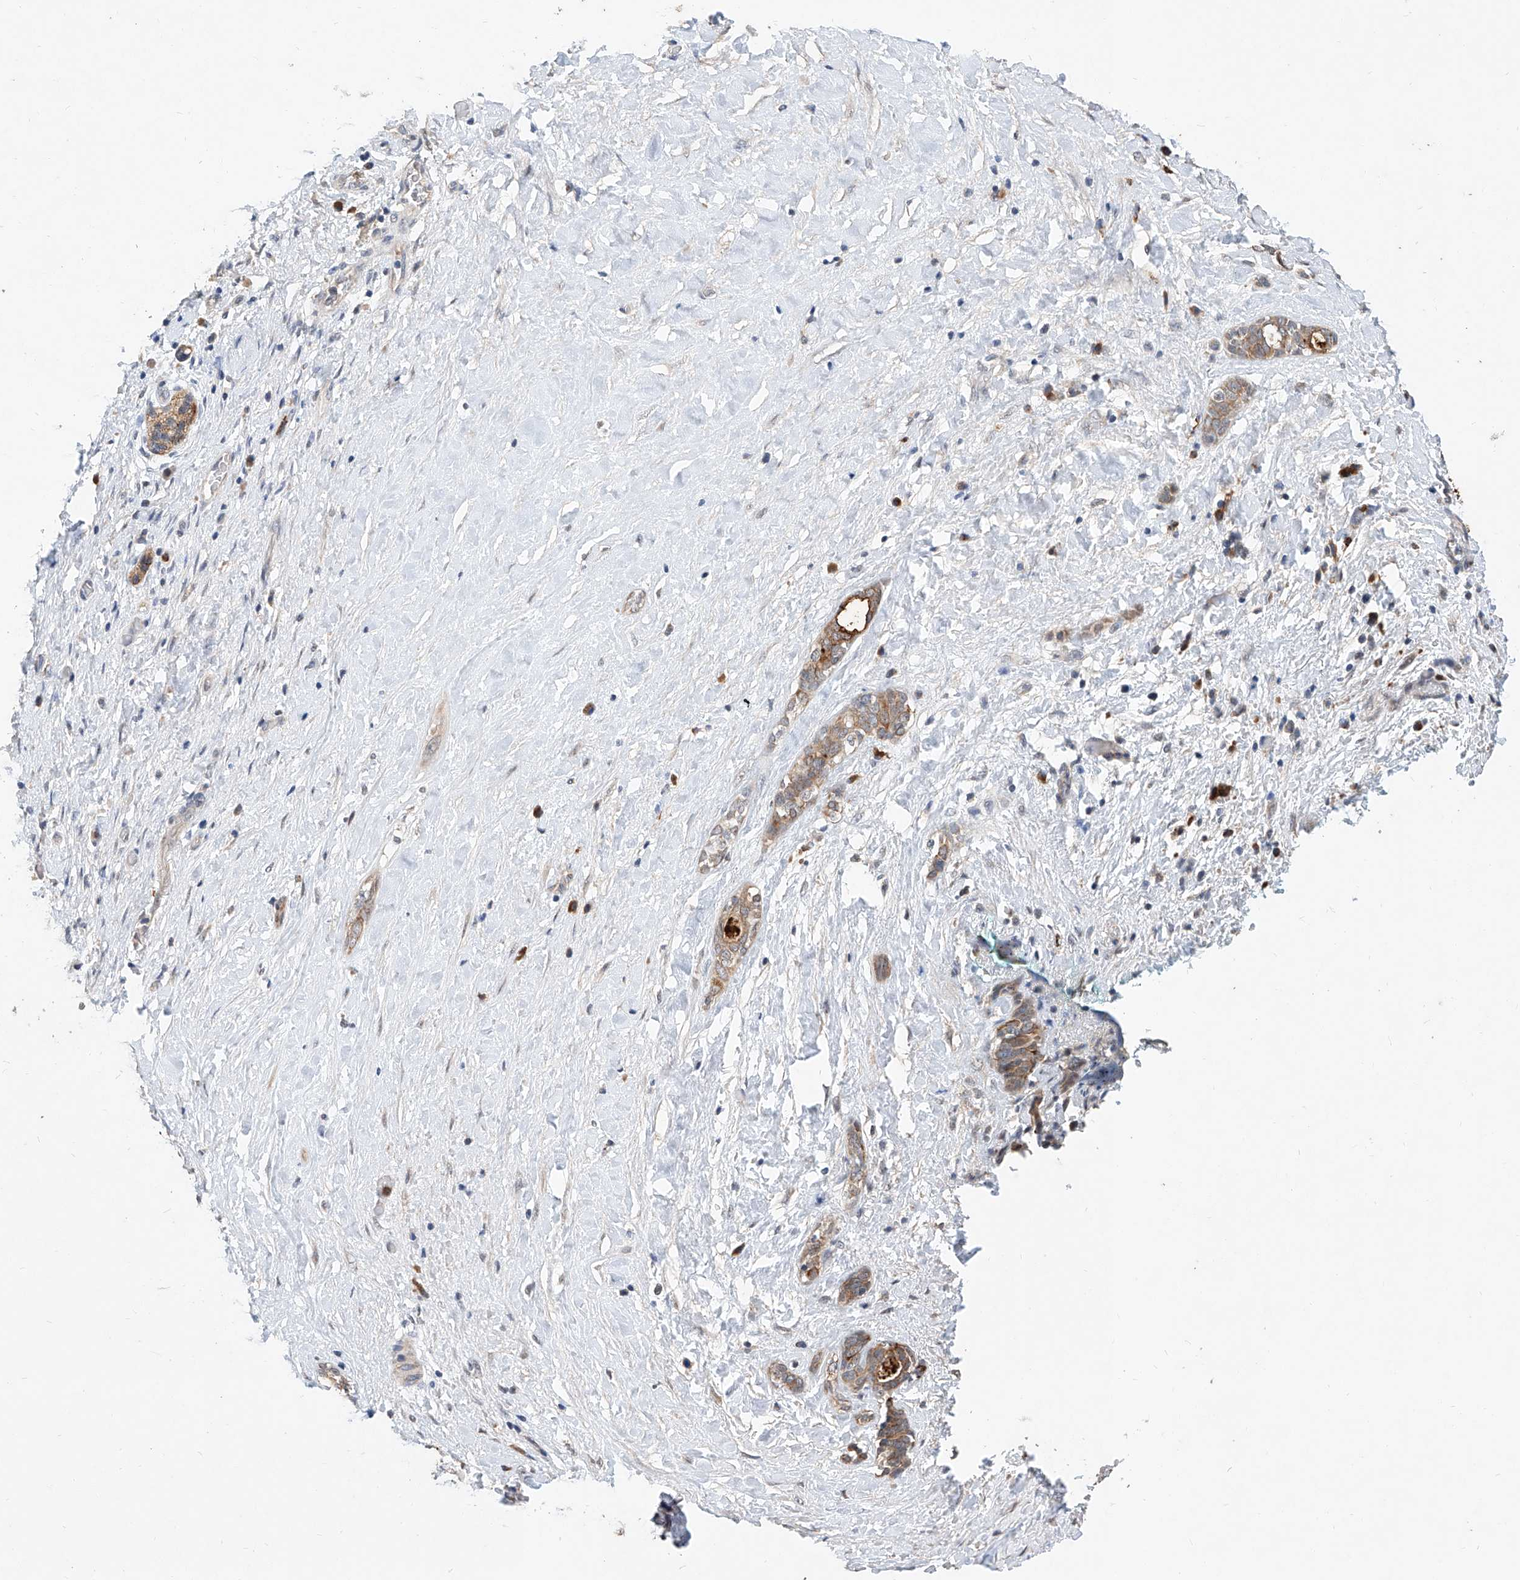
{"staining": {"intensity": "strong", "quantity": ">75%", "location": "cytoplasmic/membranous"}, "tissue": "pancreatic cancer", "cell_type": "Tumor cells", "image_type": "cancer", "snomed": [{"axis": "morphology", "description": "Normal tissue, NOS"}, {"axis": "morphology", "description": "Adenocarcinoma, NOS"}, {"axis": "topography", "description": "Pancreas"}, {"axis": "topography", "description": "Peripheral nerve tissue"}], "caption": "Human pancreatic cancer stained with a protein marker exhibits strong staining in tumor cells.", "gene": "MFSD4B", "patient": {"sex": "female", "age": 63}}